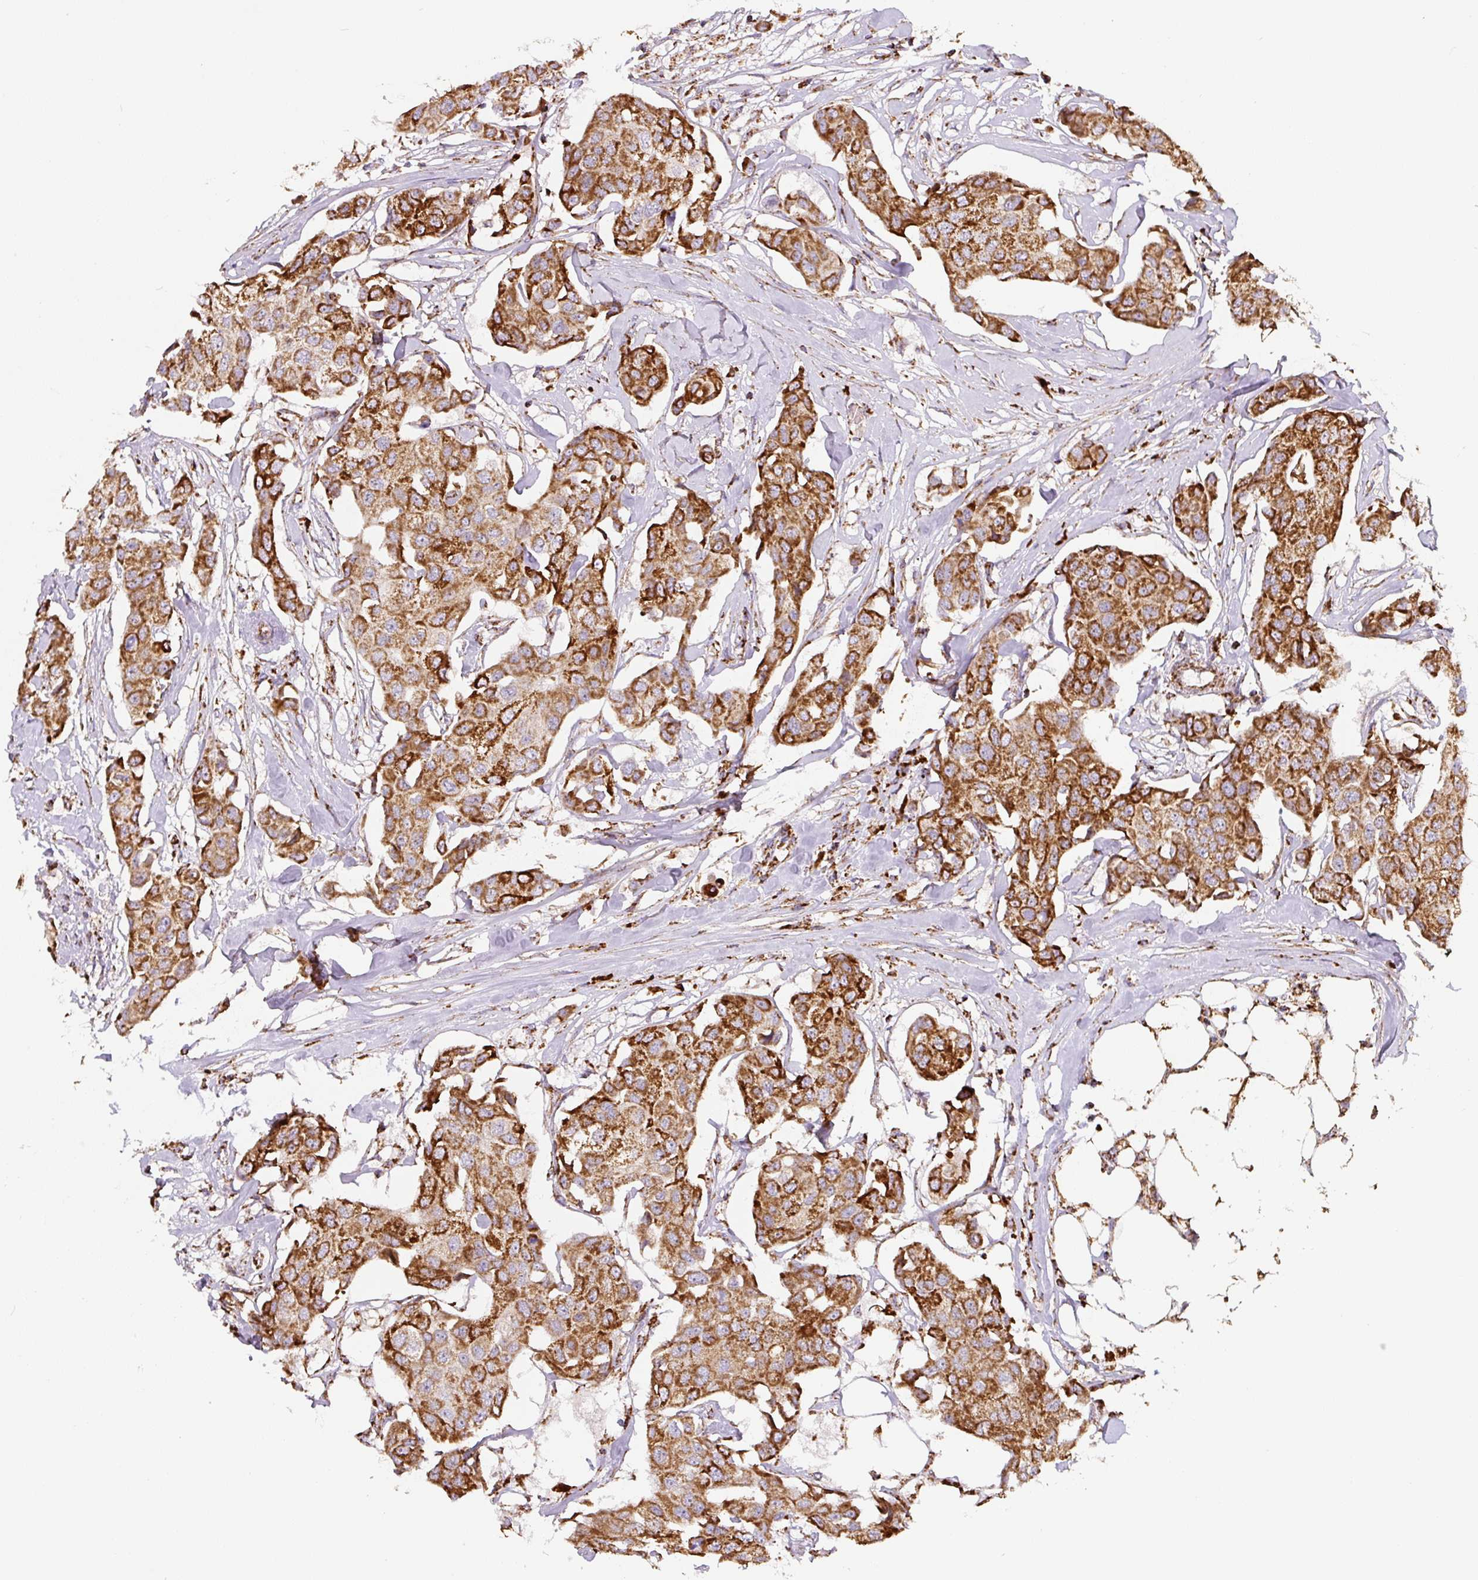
{"staining": {"intensity": "strong", "quantity": ">75%", "location": "cytoplasmic/membranous"}, "tissue": "breast cancer", "cell_type": "Tumor cells", "image_type": "cancer", "snomed": [{"axis": "morphology", "description": "Duct carcinoma"}, {"axis": "topography", "description": "Breast"}, {"axis": "topography", "description": "Lymph node"}], "caption": "Tumor cells show high levels of strong cytoplasmic/membranous staining in about >75% of cells in human breast intraductal carcinoma.", "gene": "MT-CO2", "patient": {"sex": "female", "age": 80}}